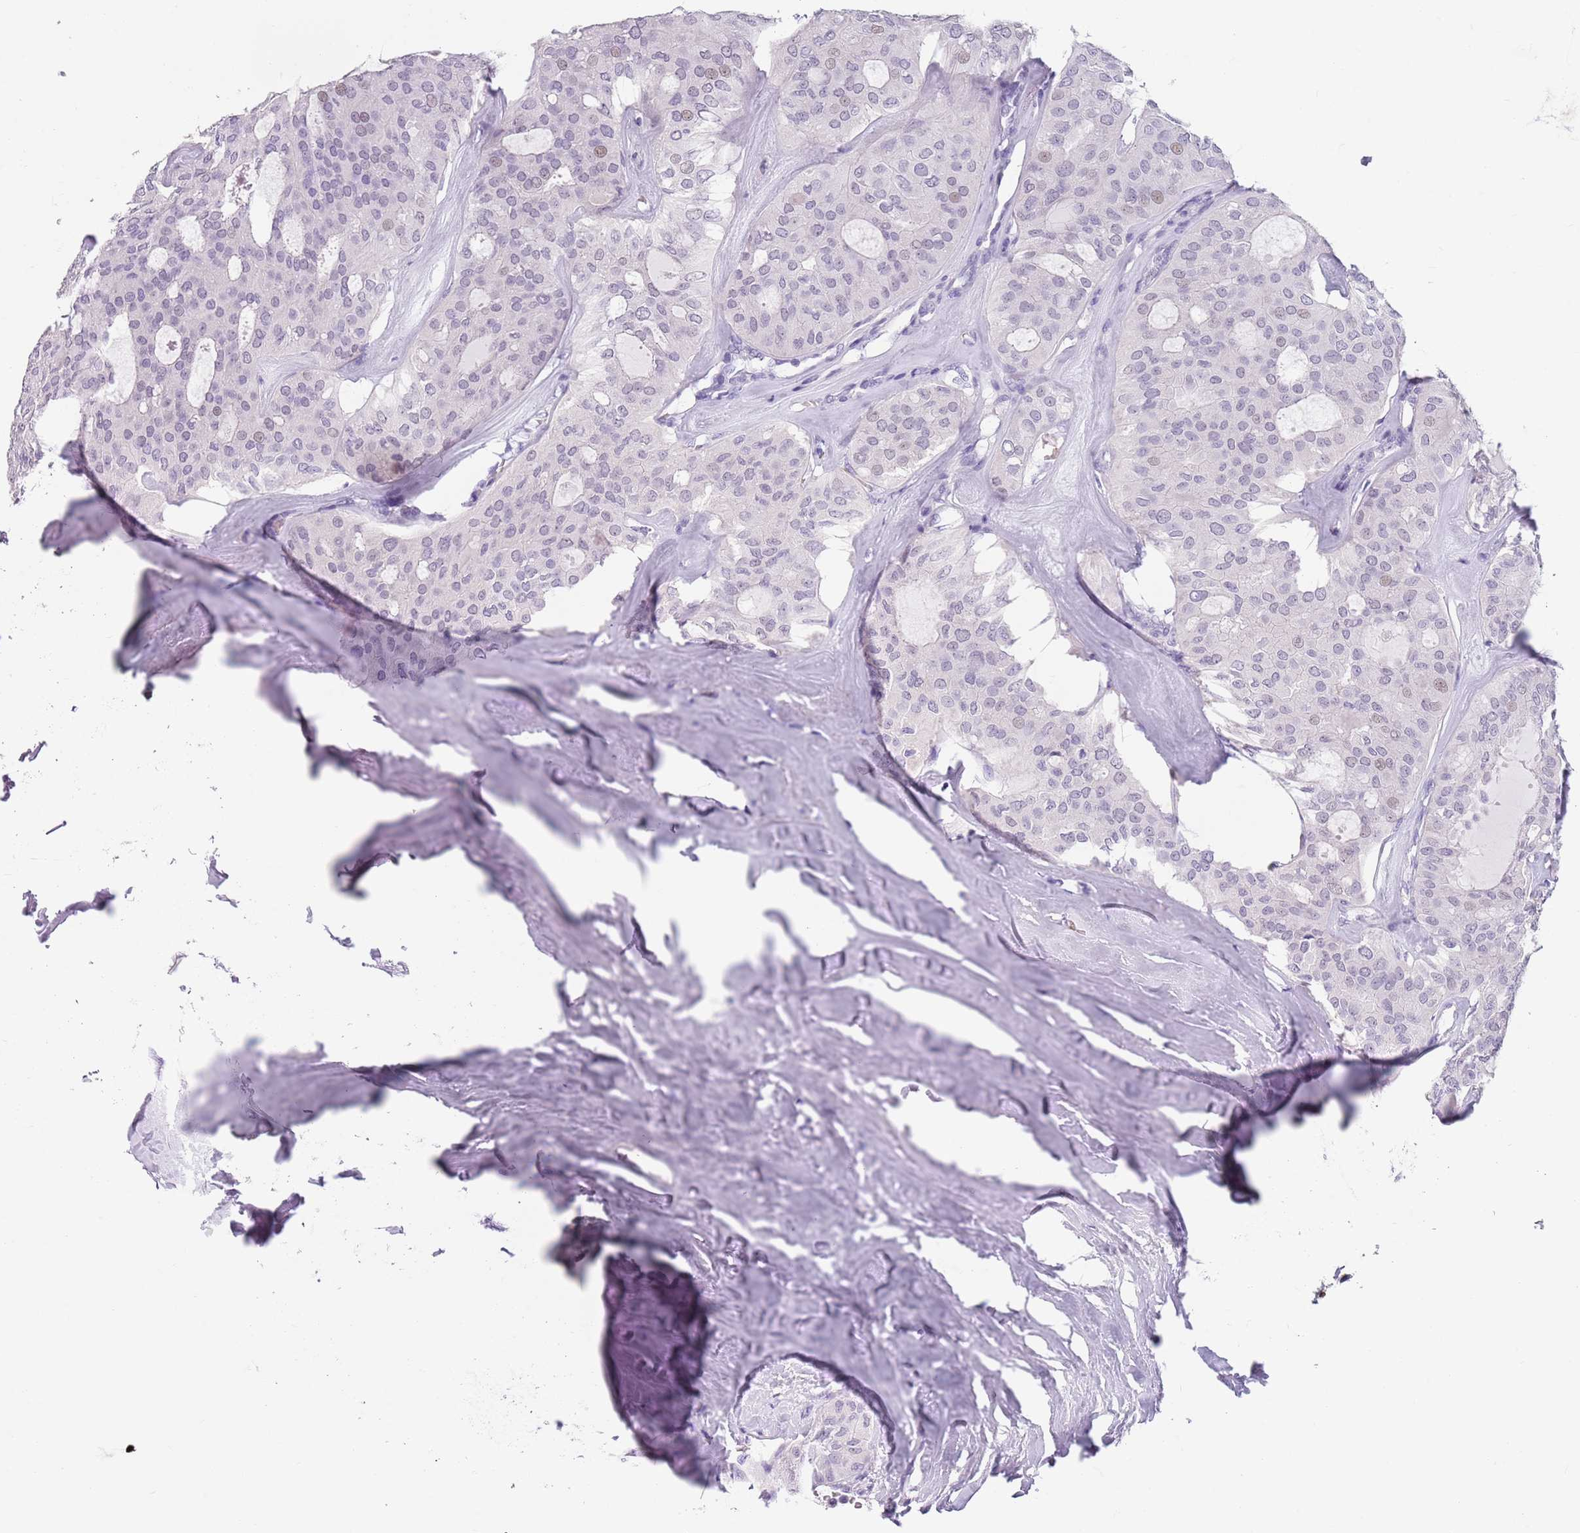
{"staining": {"intensity": "negative", "quantity": "none", "location": "none"}, "tissue": "thyroid cancer", "cell_type": "Tumor cells", "image_type": "cancer", "snomed": [{"axis": "morphology", "description": "Follicular adenoma carcinoma, NOS"}, {"axis": "topography", "description": "Thyroid gland"}], "caption": "Immunohistochemistry of human thyroid cancer shows no expression in tumor cells.", "gene": "SPESP1", "patient": {"sex": "male", "age": 75}}